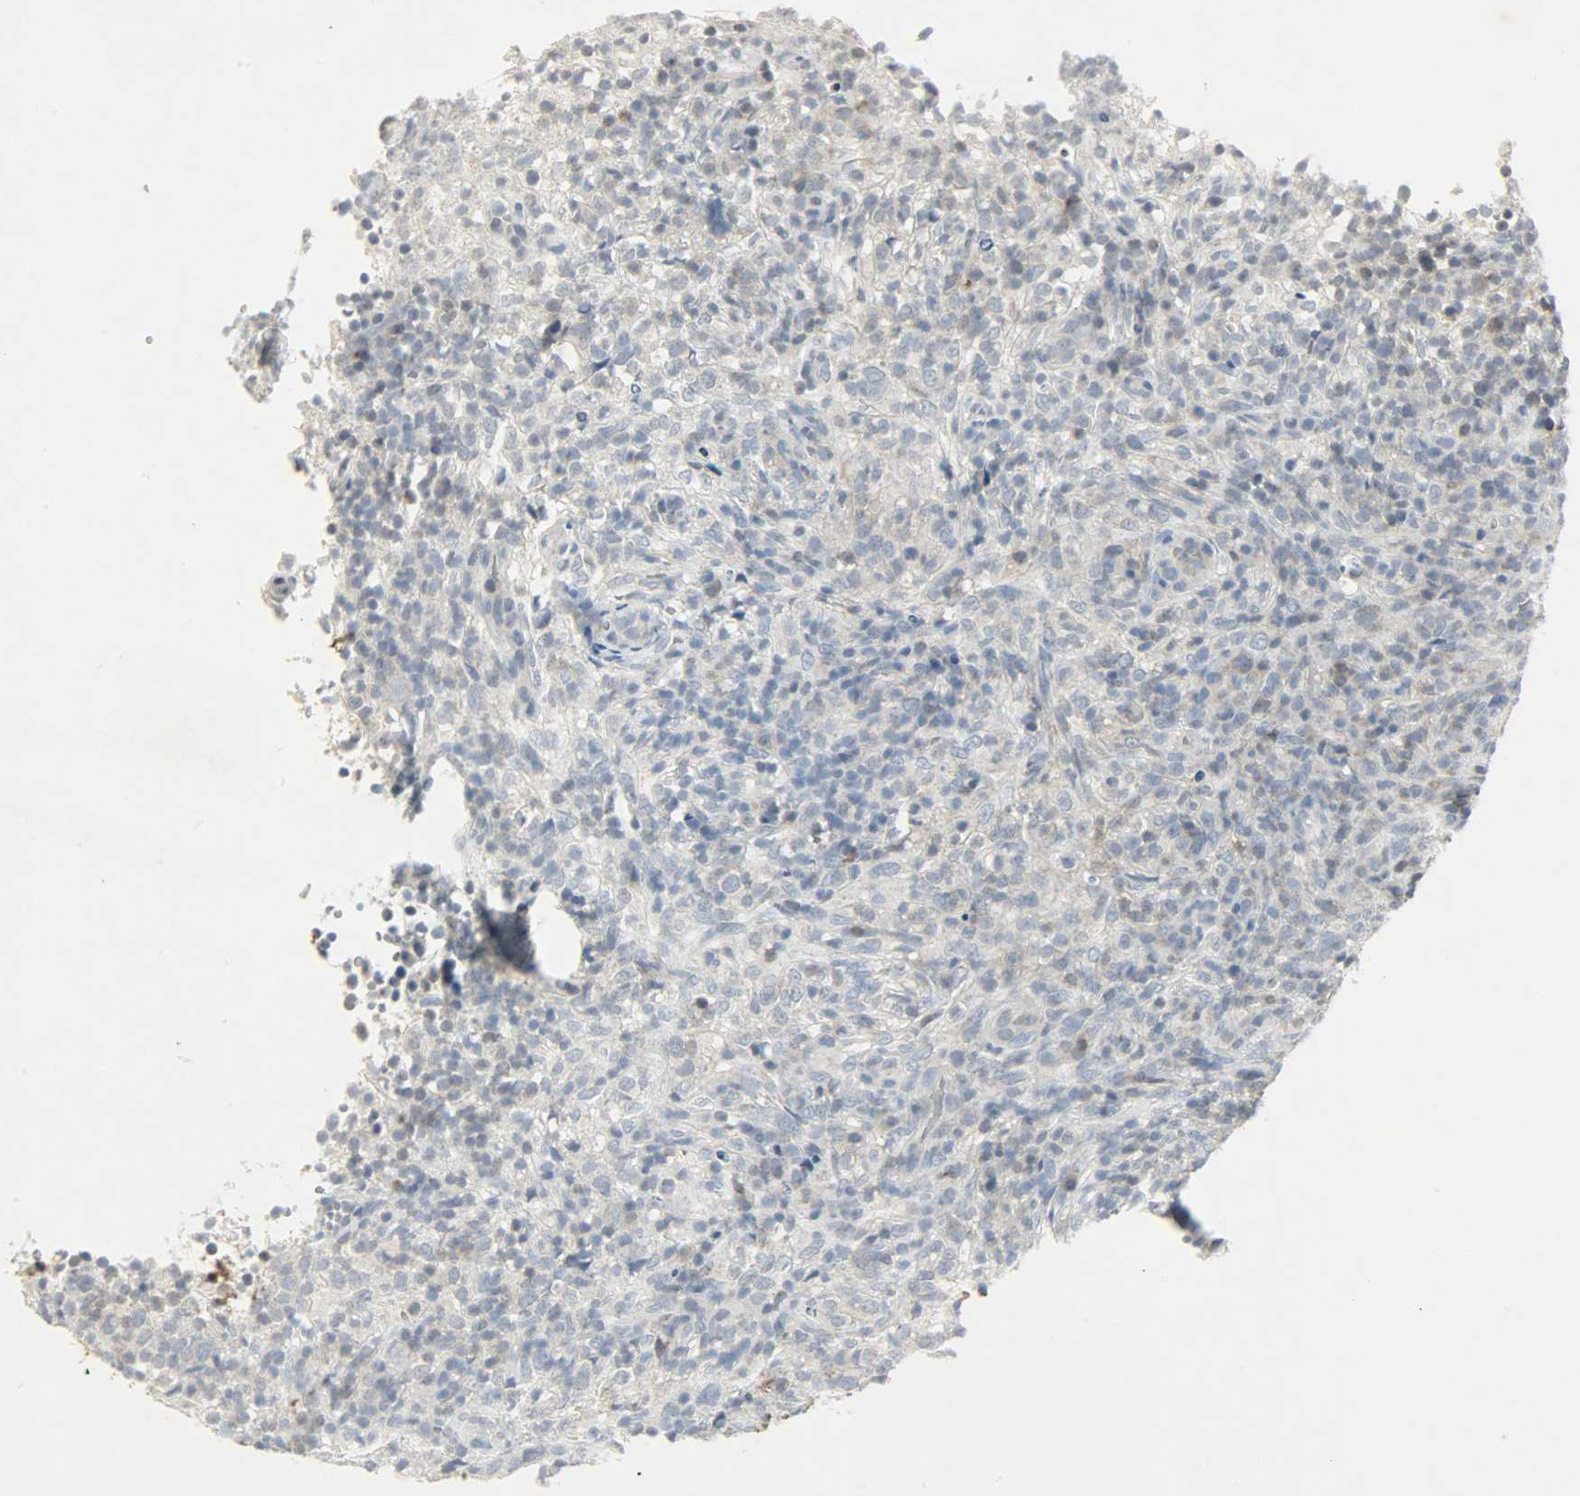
{"staining": {"intensity": "moderate", "quantity": "<25%", "location": "cytoplasmic/membranous,nuclear"}, "tissue": "lymphoma", "cell_type": "Tumor cells", "image_type": "cancer", "snomed": [{"axis": "morphology", "description": "Malignant lymphoma, non-Hodgkin's type, High grade"}, {"axis": "topography", "description": "Lymph node"}], "caption": "High-power microscopy captured an immunohistochemistry (IHC) micrograph of high-grade malignant lymphoma, non-Hodgkin's type, revealing moderate cytoplasmic/membranous and nuclear staining in approximately <25% of tumor cells. The staining was performed using DAB (3,3'-diaminobenzidine) to visualize the protein expression in brown, while the nuclei were stained in blue with hematoxylin (Magnification: 20x).", "gene": "CAMK4", "patient": {"sex": "female", "age": 76}}